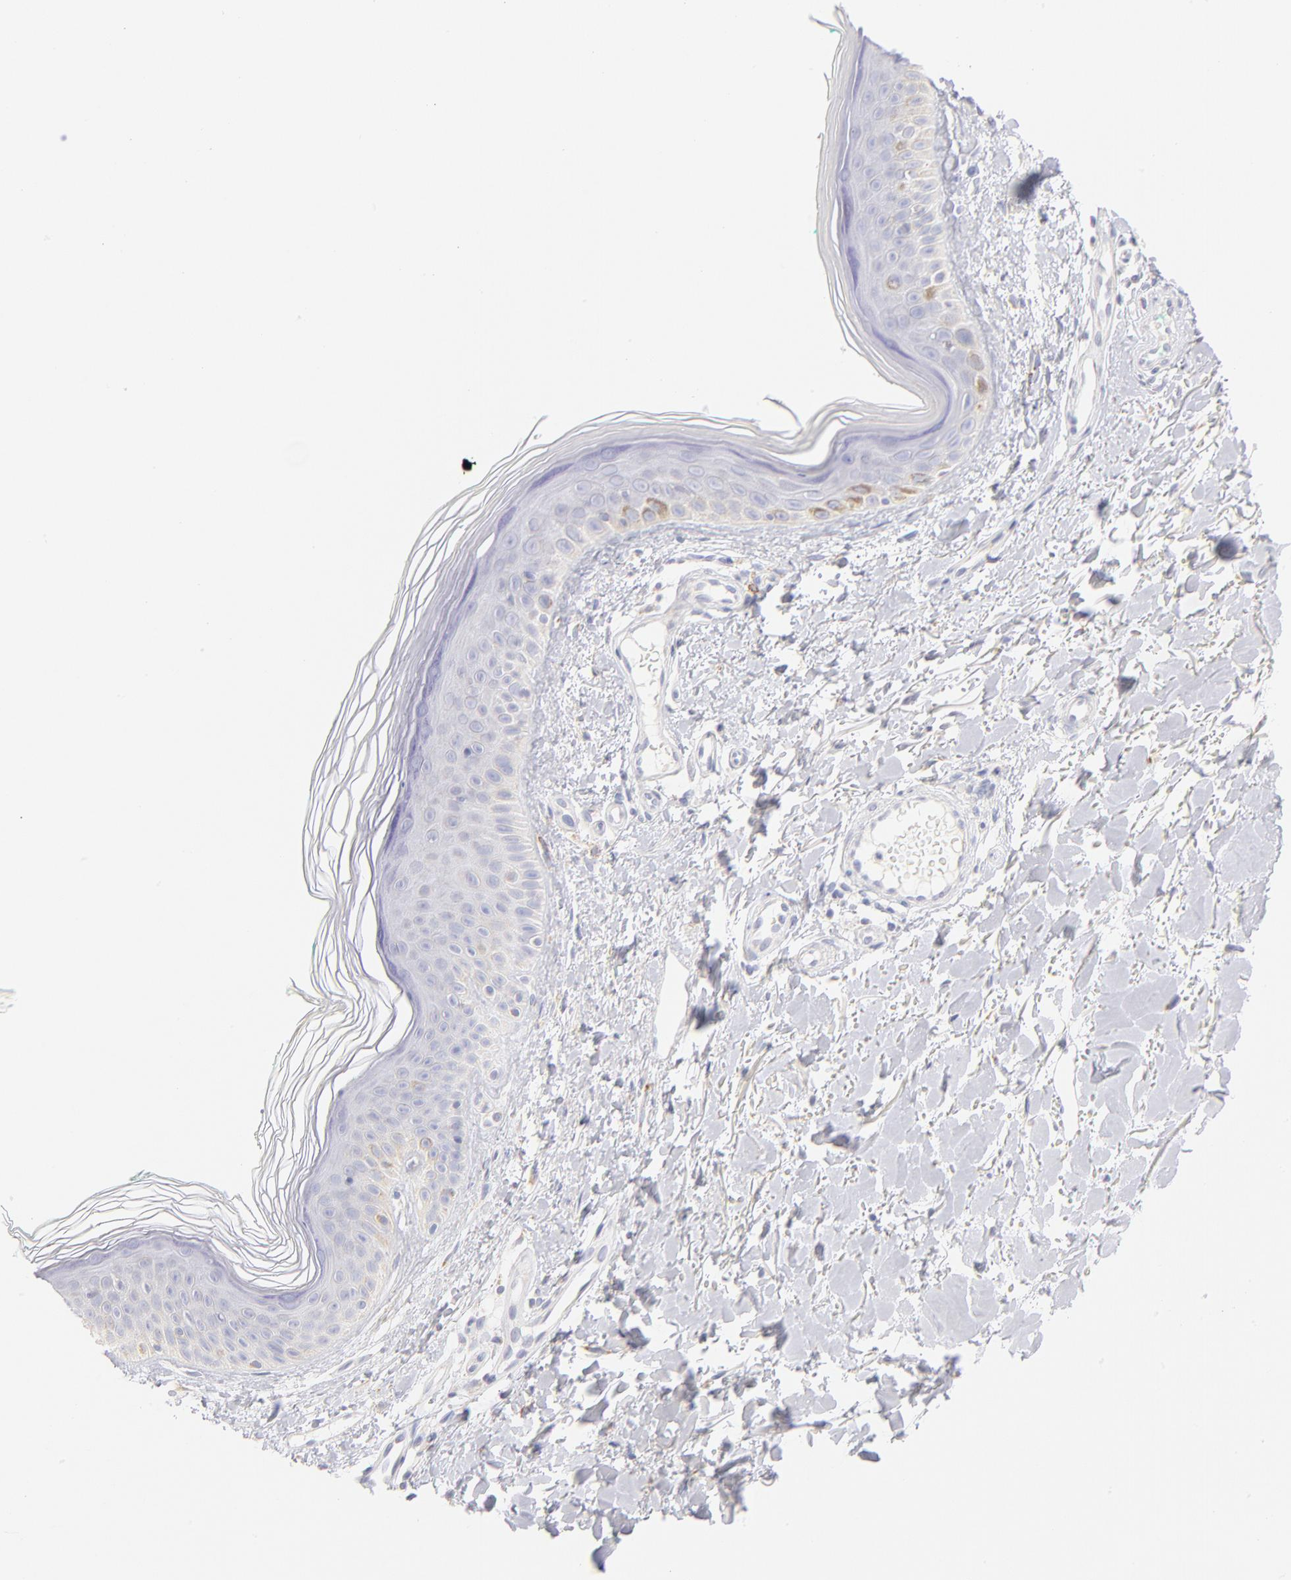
{"staining": {"intensity": "negative", "quantity": "none", "location": "none"}, "tissue": "skin", "cell_type": "Fibroblasts", "image_type": "normal", "snomed": [{"axis": "morphology", "description": "Normal tissue, NOS"}, {"axis": "topography", "description": "Skin"}], "caption": "This micrograph is of unremarkable skin stained with immunohistochemistry (IHC) to label a protein in brown with the nuclei are counter-stained blue. There is no staining in fibroblasts.", "gene": "AIFM1", "patient": {"sex": "male", "age": 71}}